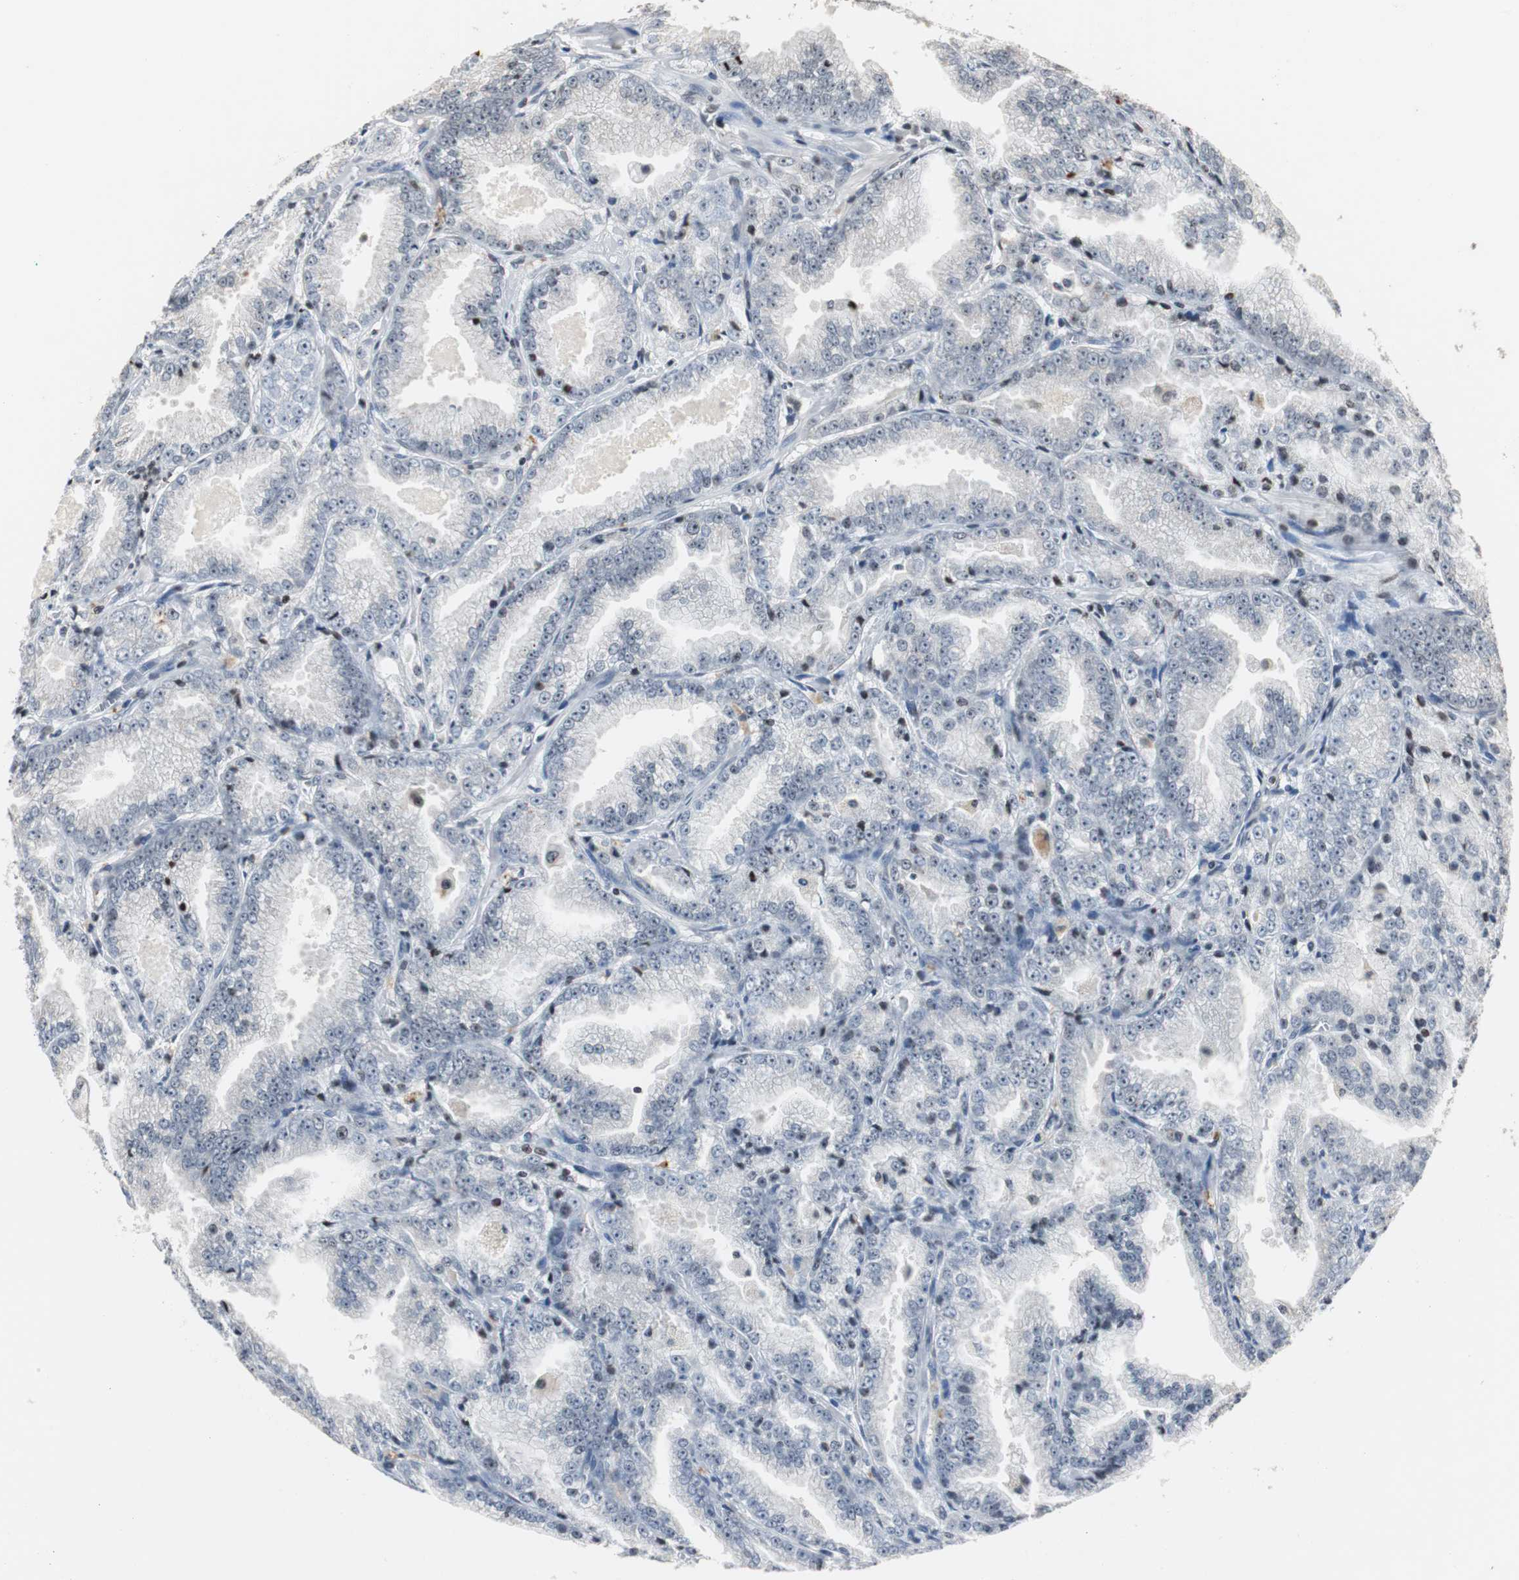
{"staining": {"intensity": "negative", "quantity": "none", "location": "none"}, "tissue": "prostate cancer", "cell_type": "Tumor cells", "image_type": "cancer", "snomed": [{"axis": "morphology", "description": "Adenocarcinoma, High grade"}, {"axis": "topography", "description": "Prostate"}], "caption": "Prostate cancer (adenocarcinoma (high-grade)) stained for a protein using immunohistochemistry (IHC) displays no positivity tumor cells.", "gene": "PAXIP1", "patient": {"sex": "male", "age": 61}}